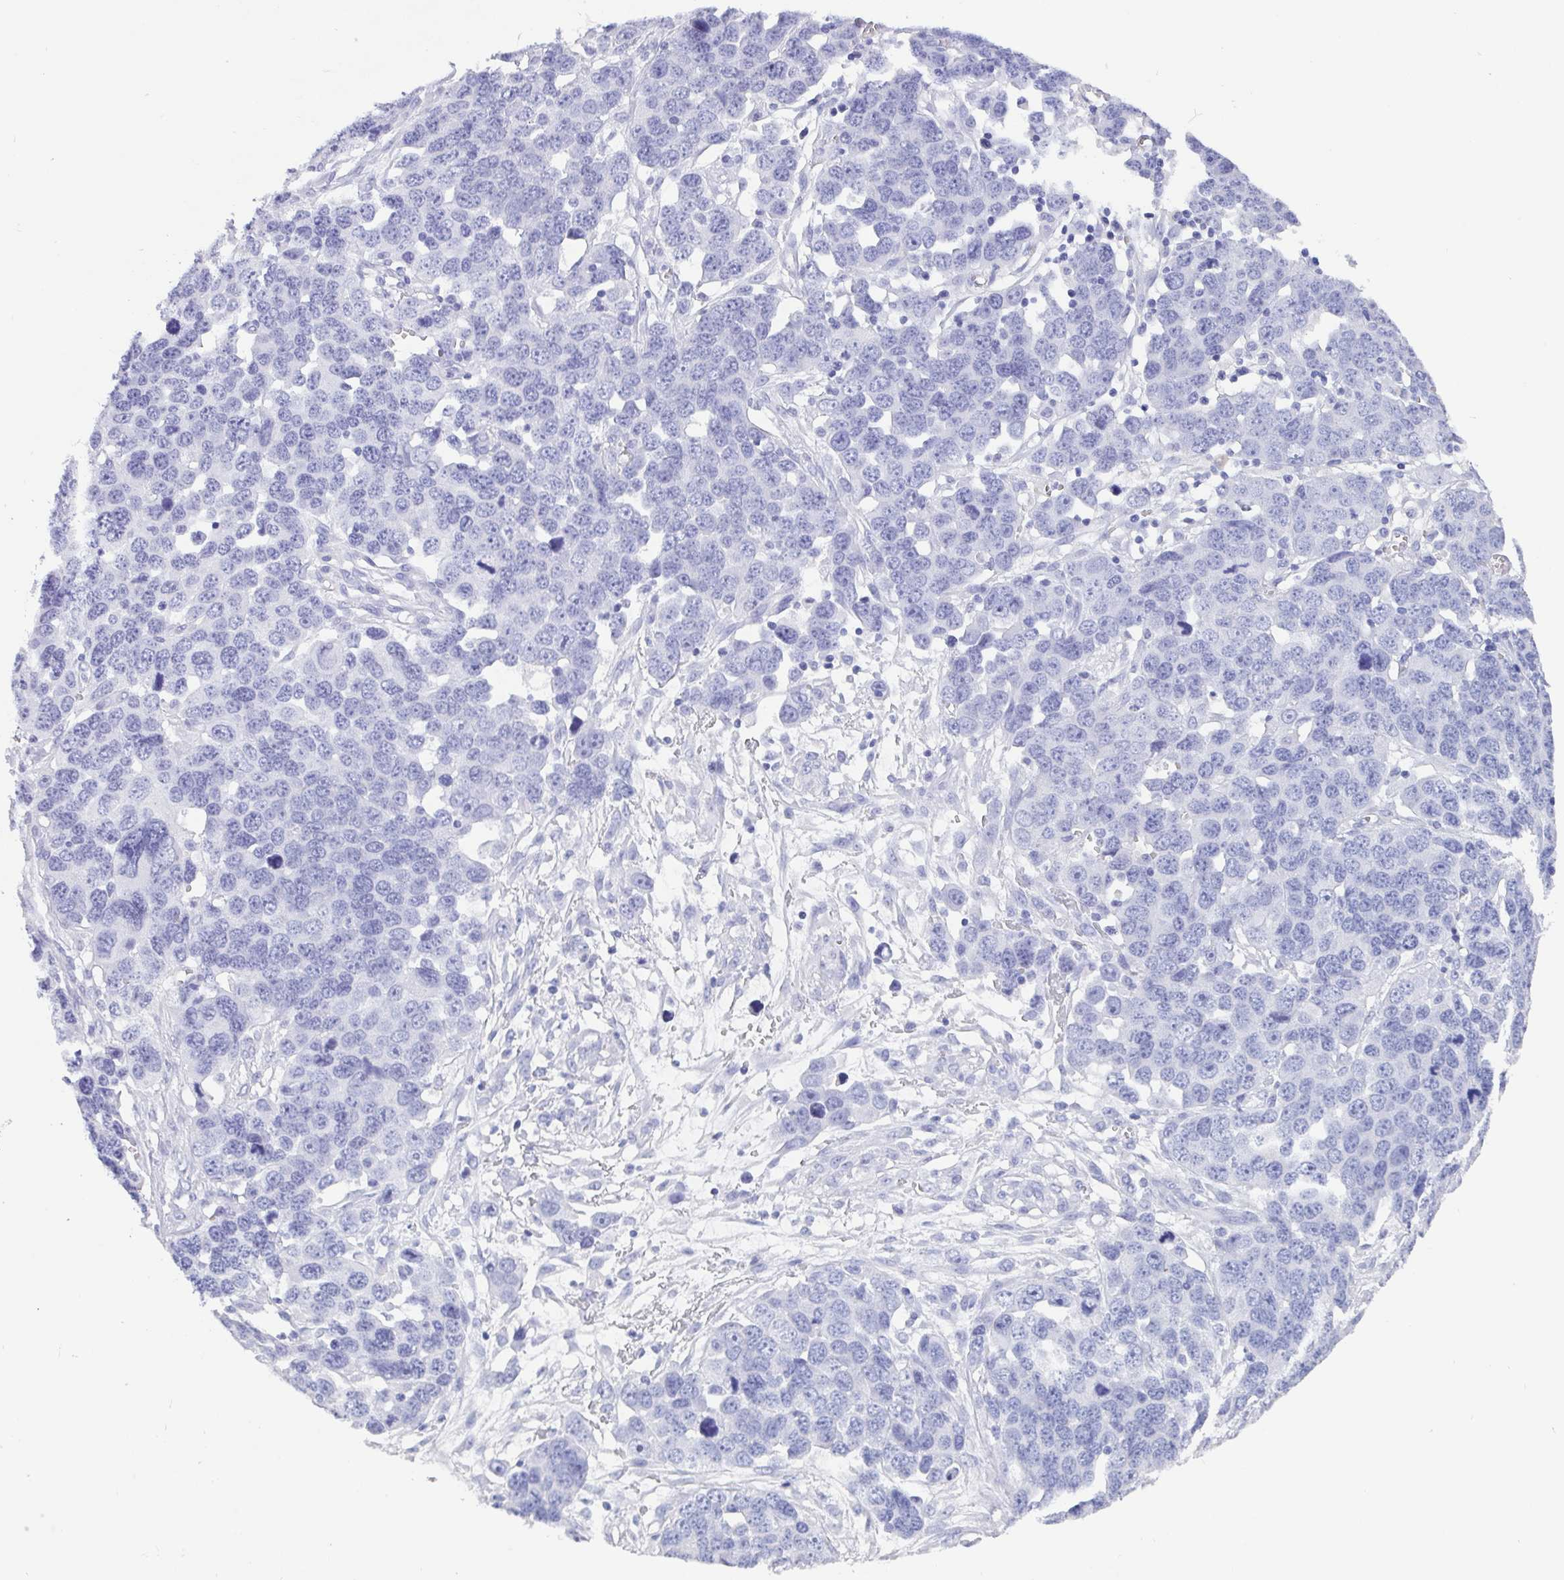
{"staining": {"intensity": "negative", "quantity": "none", "location": "none"}, "tissue": "ovarian cancer", "cell_type": "Tumor cells", "image_type": "cancer", "snomed": [{"axis": "morphology", "description": "Cystadenocarcinoma, serous, NOS"}, {"axis": "topography", "description": "Ovary"}], "caption": "There is no significant staining in tumor cells of ovarian cancer.", "gene": "SCGN", "patient": {"sex": "female", "age": 76}}